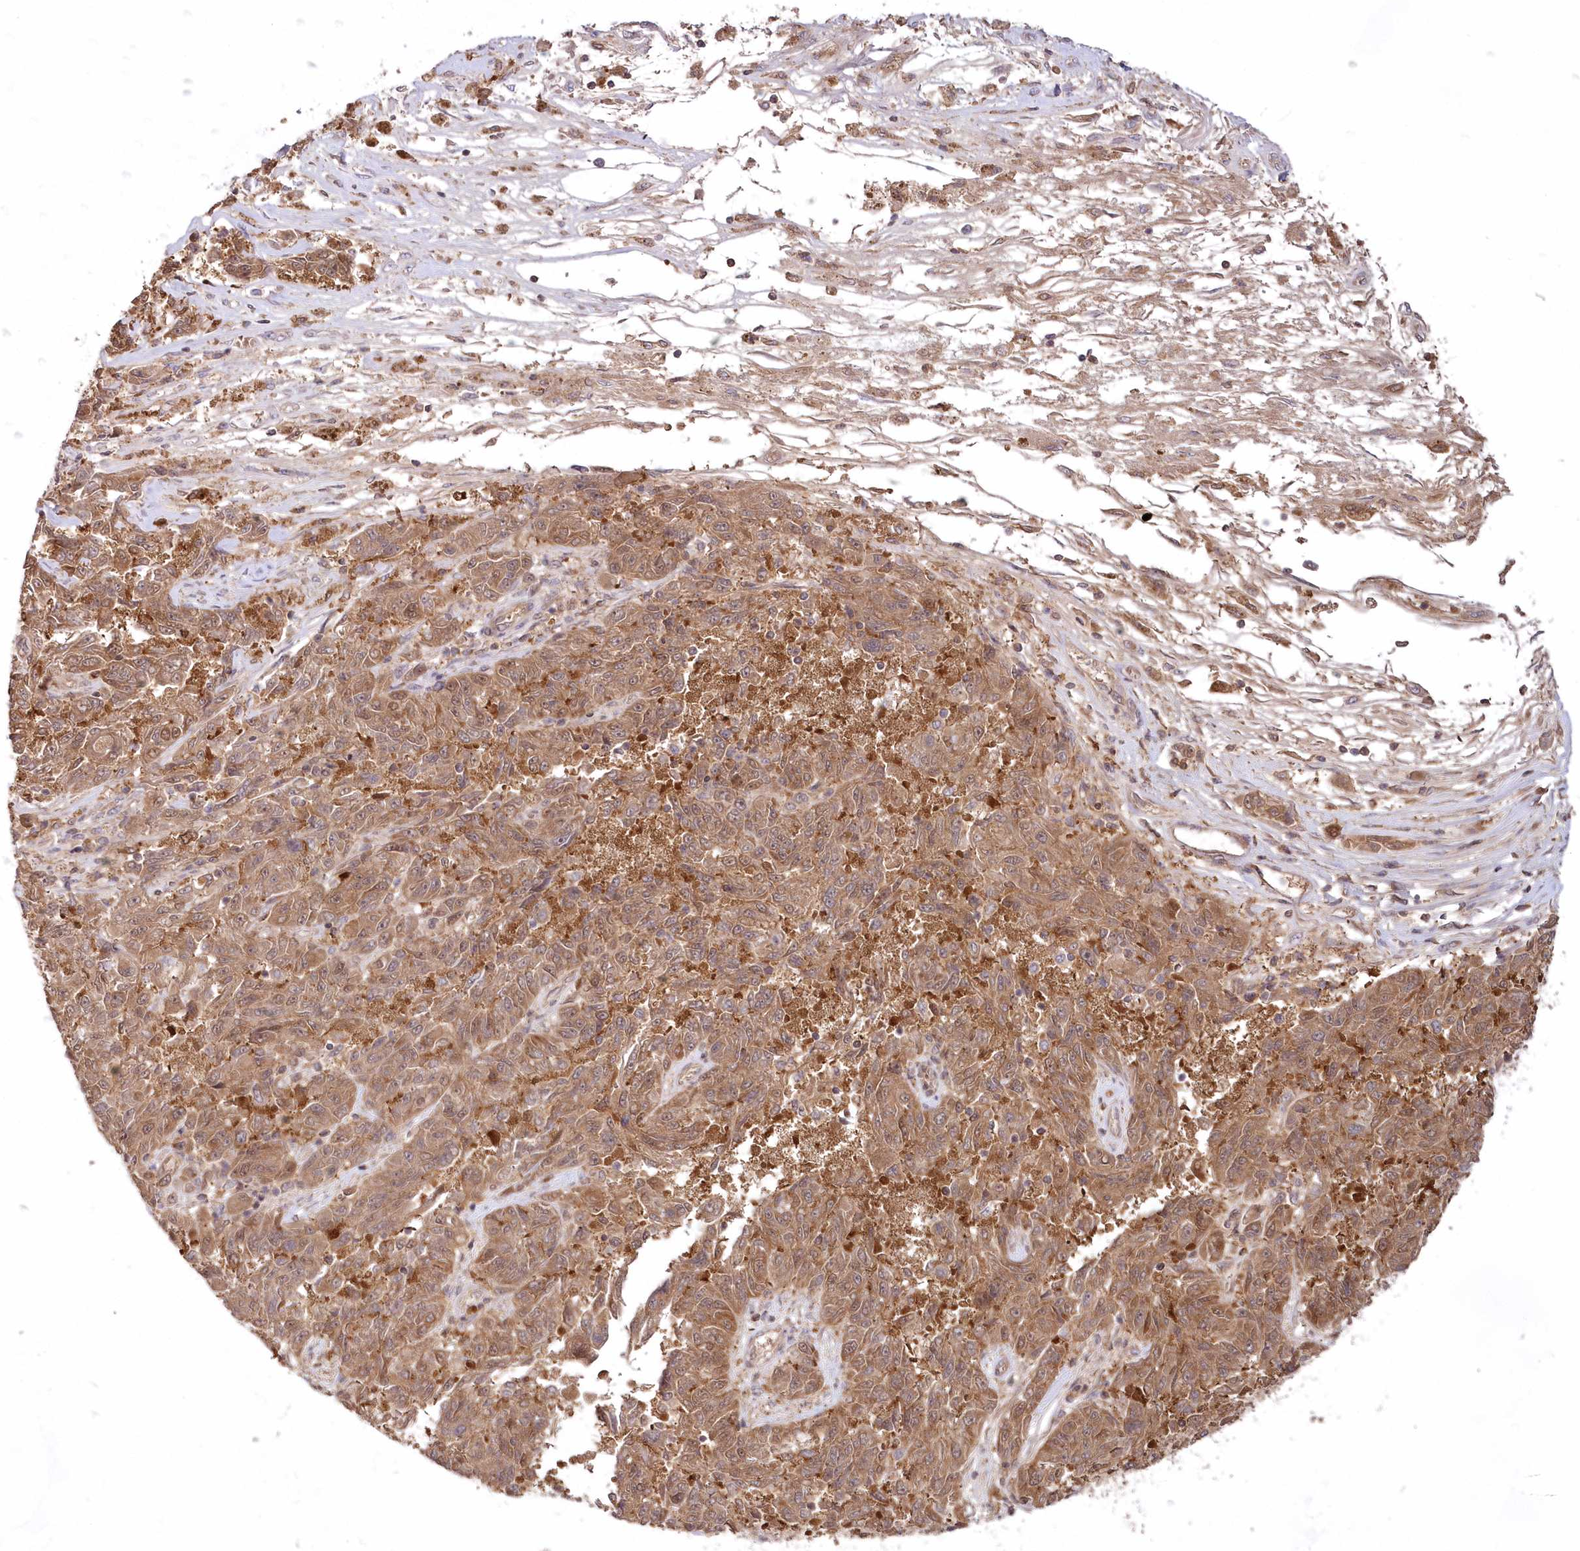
{"staining": {"intensity": "moderate", "quantity": ">75%", "location": "cytoplasmic/membranous"}, "tissue": "melanoma", "cell_type": "Tumor cells", "image_type": "cancer", "snomed": [{"axis": "morphology", "description": "Malignant melanoma, NOS"}, {"axis": "topography", "description": "Skin"}], "caption": "A medium amount of moderate cytoplasmic/membranous expression is seen in about >75% of tumor cells in melanoma tissue.", "gene": "IMPA1", "patient": {"sex": "male", "age": 53}}